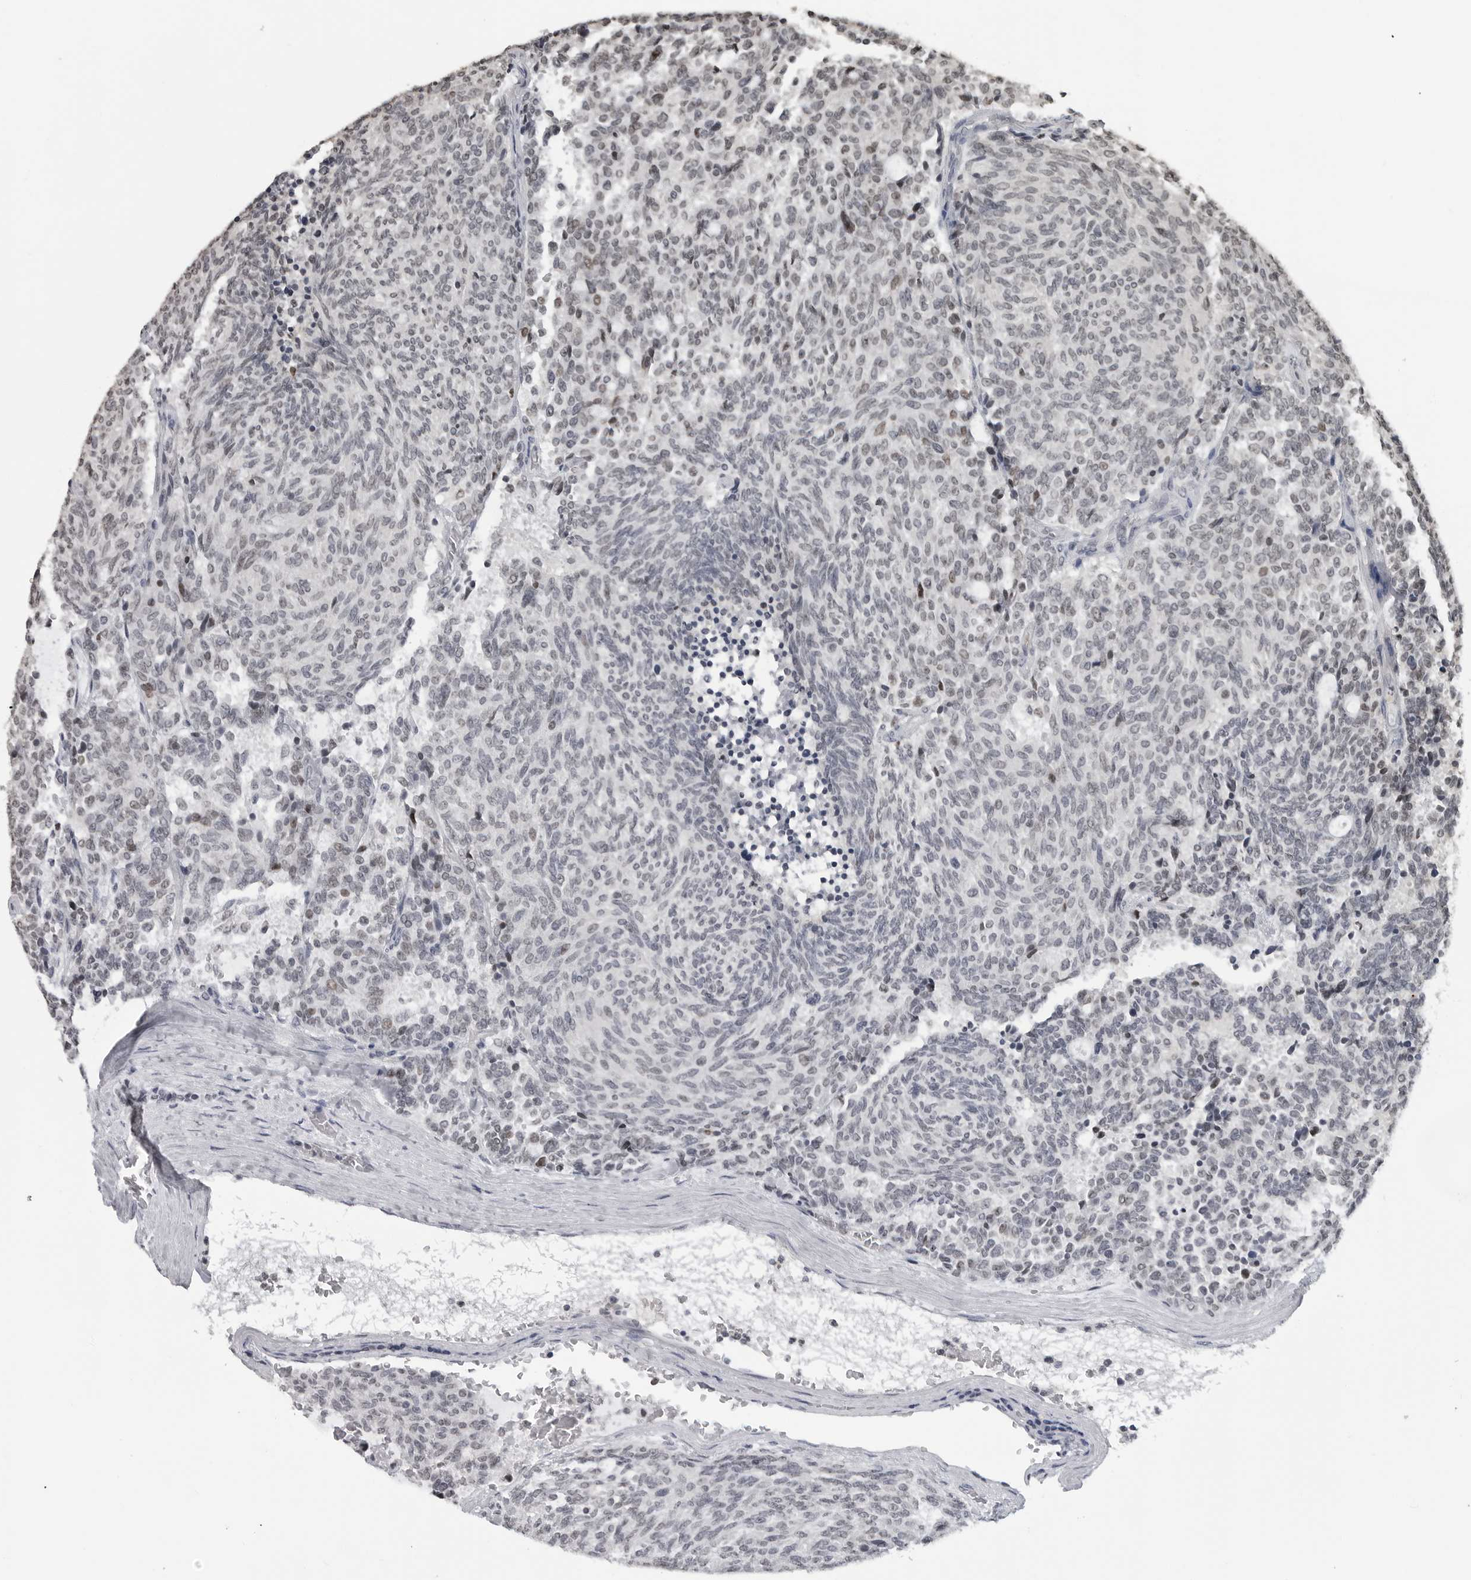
{"staining": {"intensity": "weak", "quantity": "25%-75%", "location": "nuclear"}, "tissue": "carcinoid", "cell_type": "Tumor cells", "image_type": "cancer", "snomed": [{"axis": "morphology", "description": "Carcinoid, malignant, NOS"}, {"axis": "topography", "description": "Pancreas"}], "caption": "This micrograph shows IHC staining of malignant carcinoid, with low weak nuclear positivity in approximately 25%-75% of tumor cells.", "gene": "DDX54", "patient": {"sex": "female", "age": 54}}